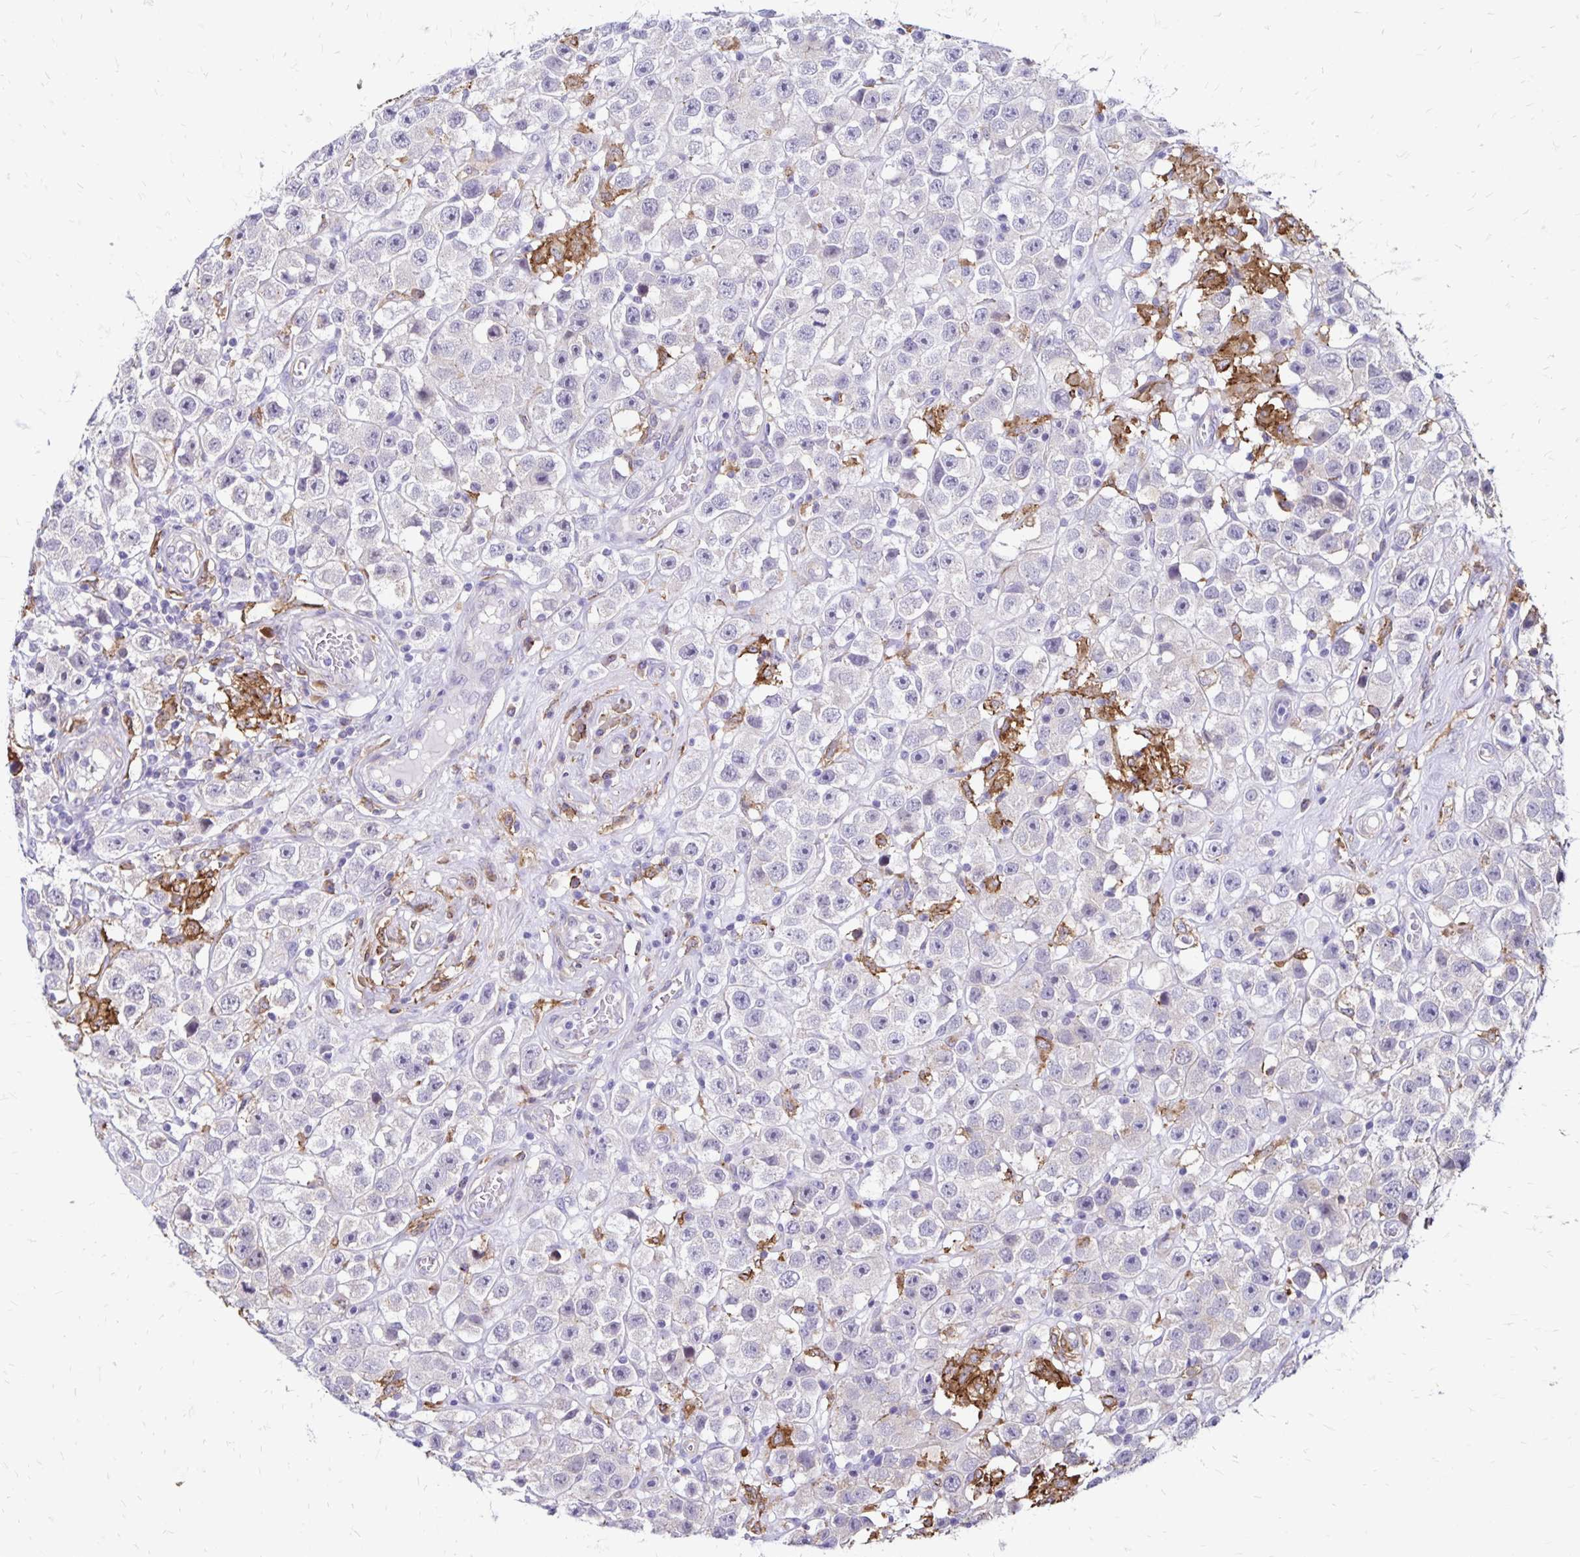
{"staining": {"intensity": "negative", "quantity": "none", "location": "none"}, "tissue": "testis cancer", "cell_type": "Tumor cells", "image_type": "cancer", "snomed": [{"axis": "morphology", "description": "Seminoma, NOS"}, {"axis": "topography", "description": "Testis"}], "caption": "Immunohistochemistry of testis cancer exhibits no positivity in tumor cells. (DAB (3,3'-diaminobenzidine) immunohistochemistry (IHC) visualized using brightfield microscopy, high magnification).", "gene": "TNS3", "patient": {"sex": "male", "age": 45}}